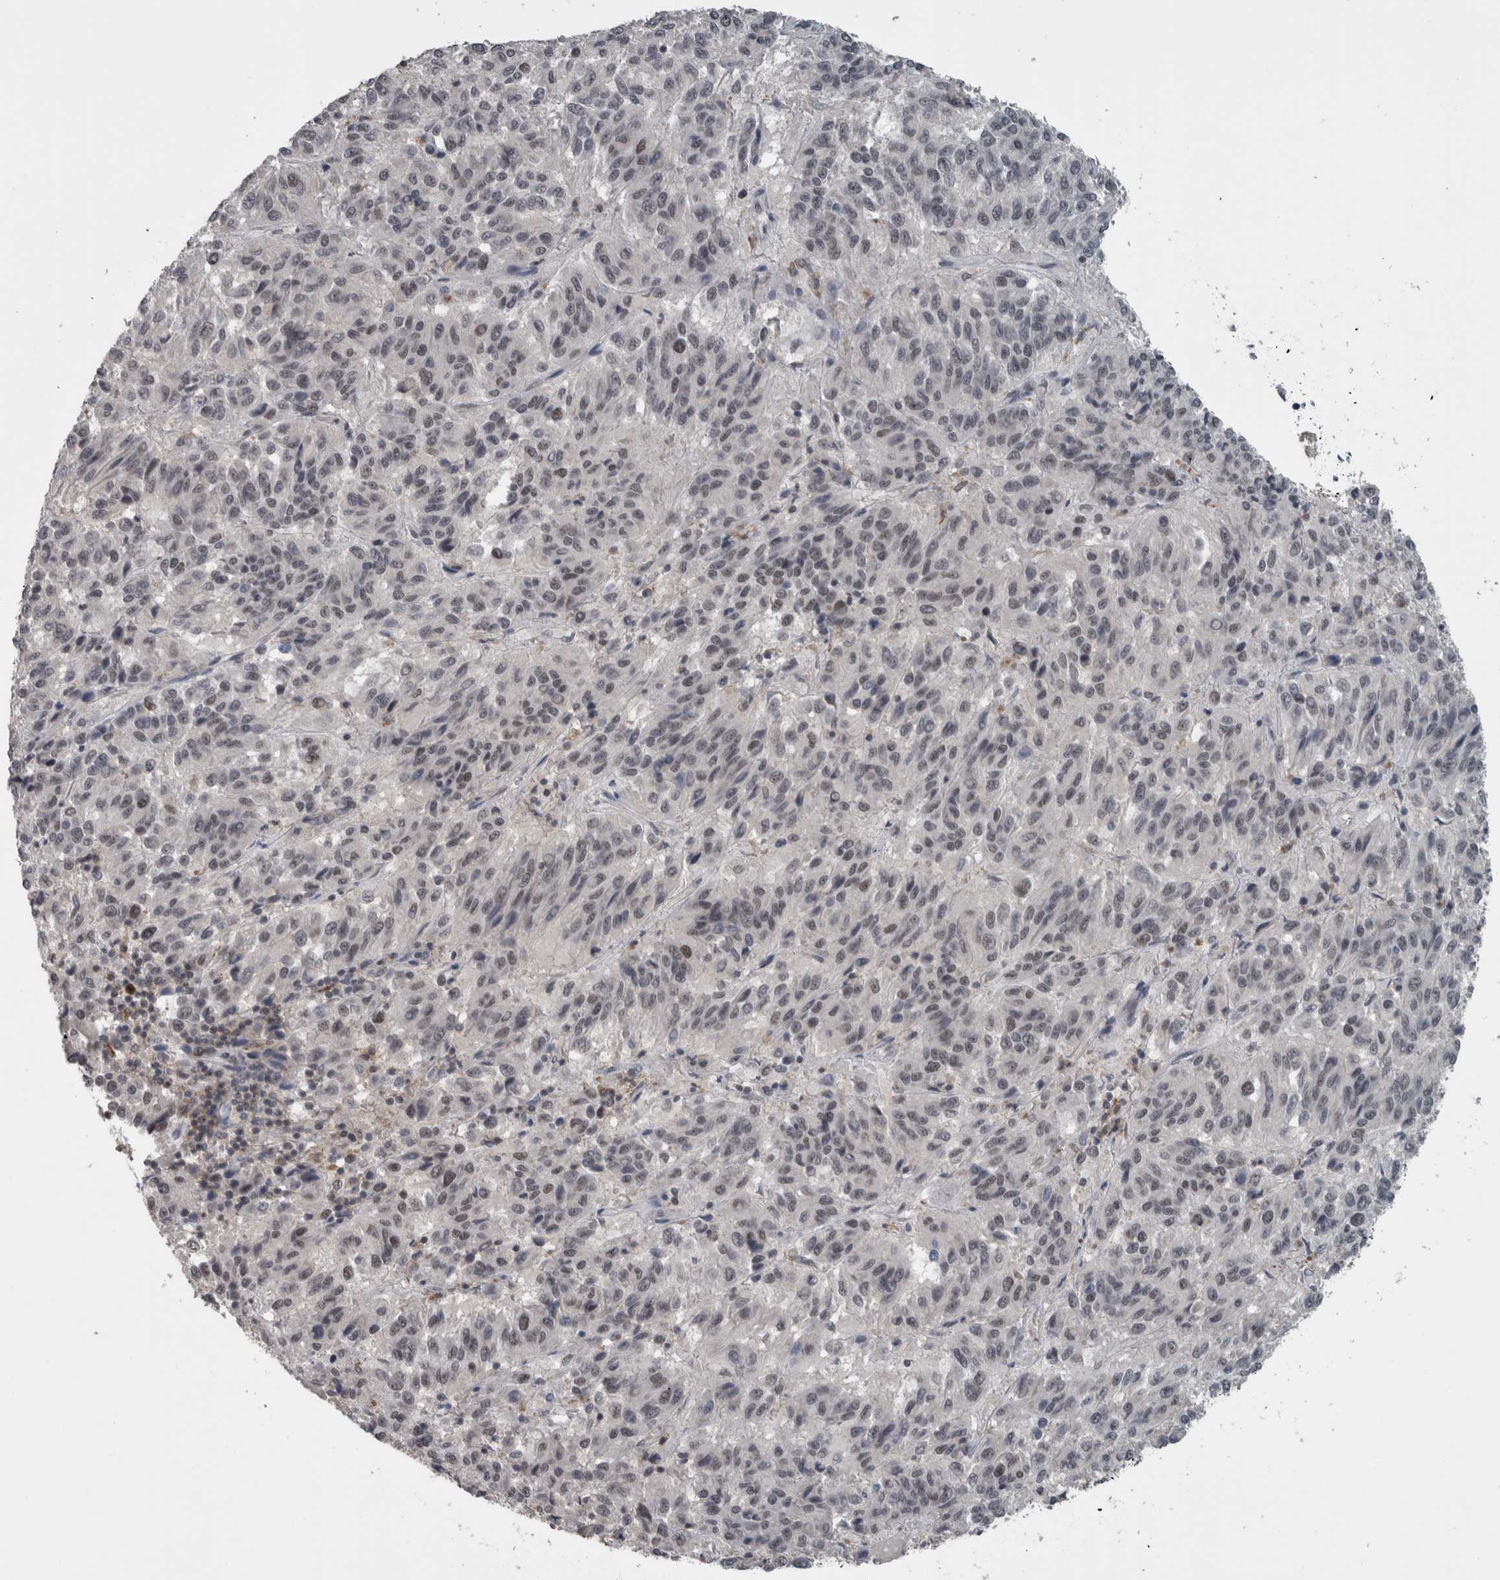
{"staining": {"intensity": "negative", "quantity": "none", "location": "none"}, "tissue": "melanoma", "cell_type": "Tumor cells", "image_type": "cancer", "snomed": [{"axis": "morphology", "description": "Malignant melanoma, Metastatic site"}, {"axis": "topography", "description": "Lung"}], "caption": "Tumor cells are negative for protein expression in human malignant melanoma (metastatic site).", "gene": "ZBTB21", "patient": {"sex": "male", "age": 64}}